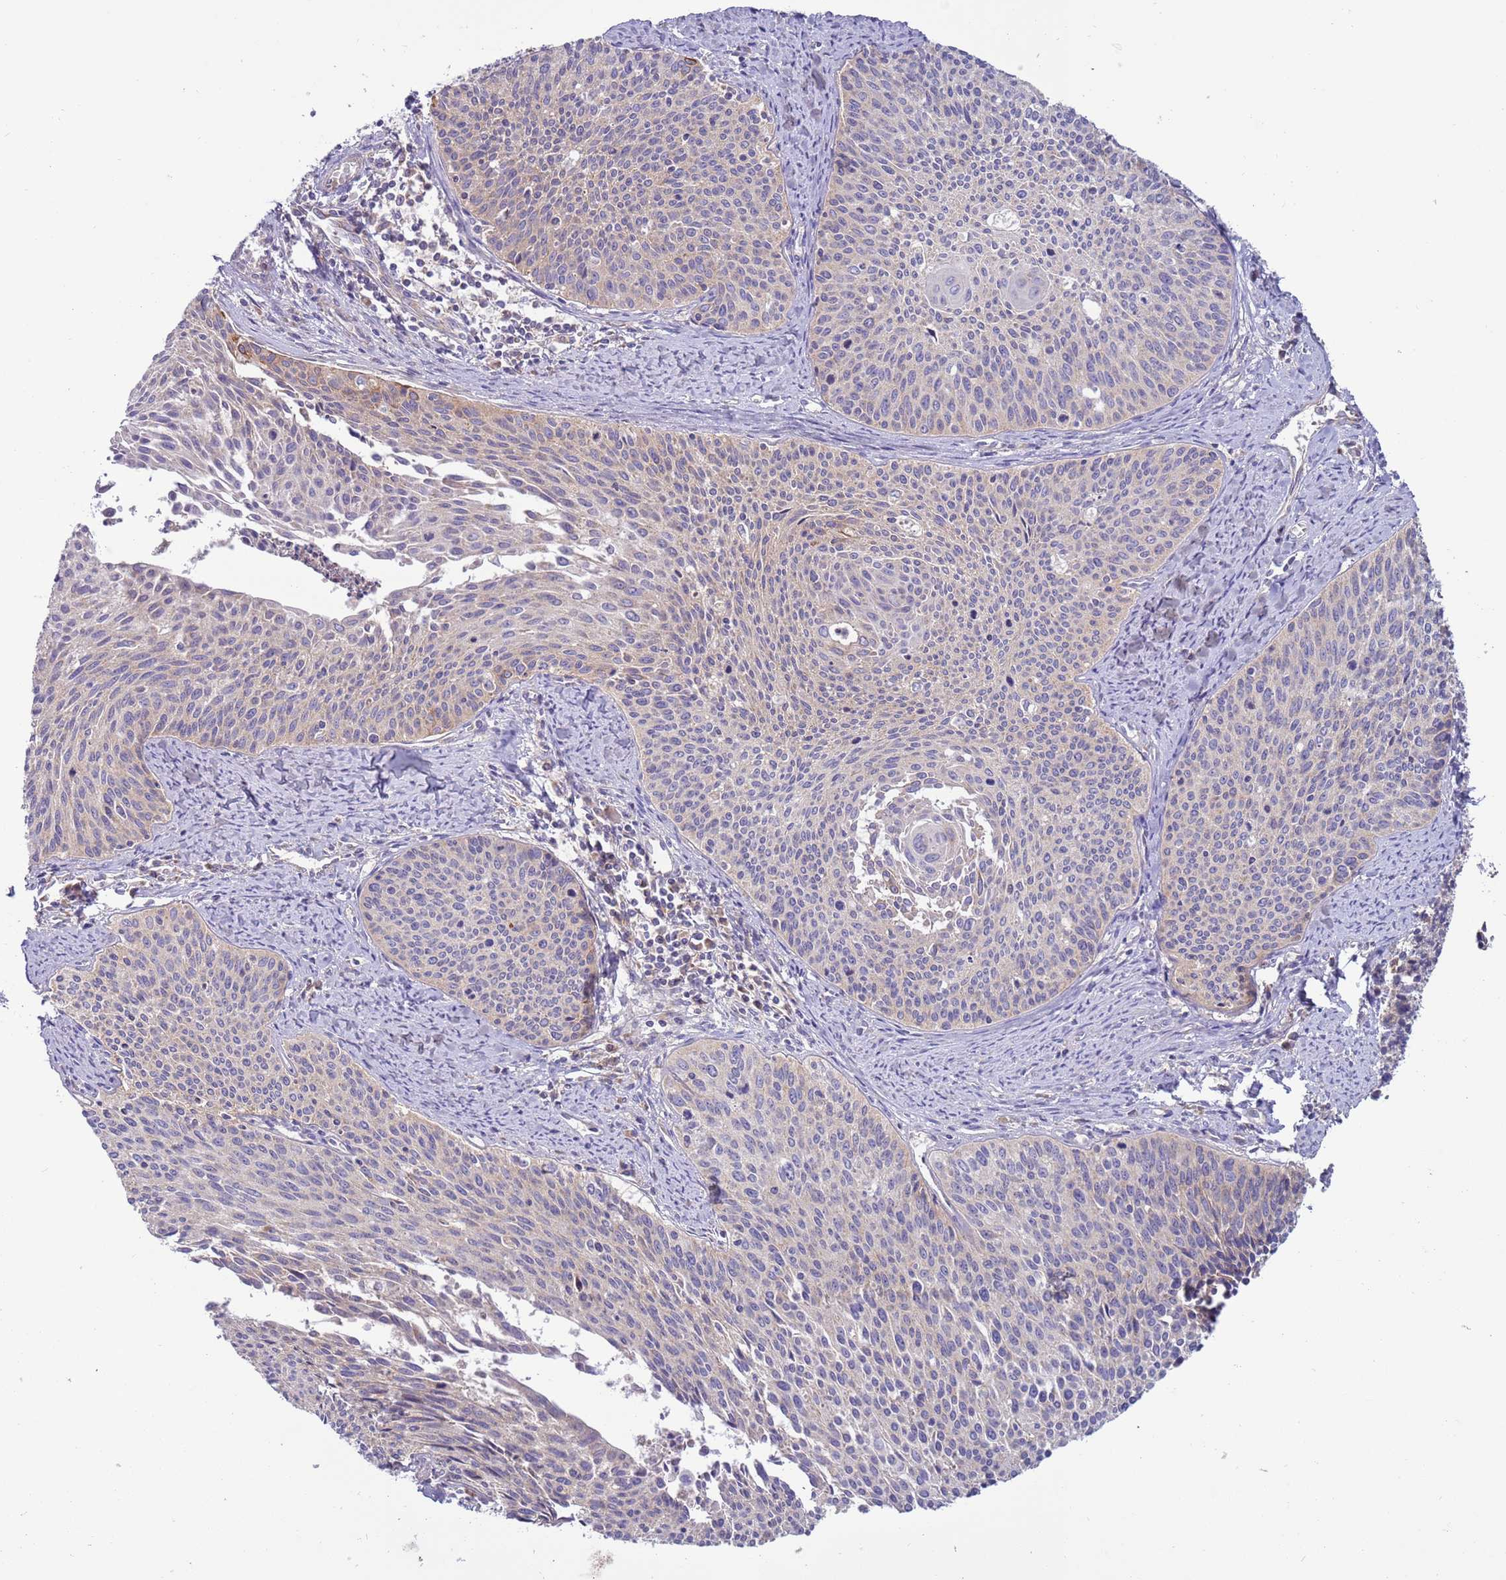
{"staining": {"intensity": "moderate", "quantity": "<25%", "location": "cytoplasmic/membranous"}, "tissue": "cervical cancer", "cell_type": "Tumor cells", "image_type": "cancer", "snomed": [{"axis": "morphology", "description": "Squamous cell carcinoma, NOS"}, {"axis": "topography", "description": "Cervix"}], "caption": "IHC image of neoplastic tissue: human cervical cancer stained using immunohistochemistry (IHC) reveals low levels of moderate protein expression localized specifically in the cytoplasmic/membranous of tumor cells, appearing as a cytoplasmic/membranous brown color.", "gene": "UQCRQ", "patient": {"sex": "female", "age": 55}}